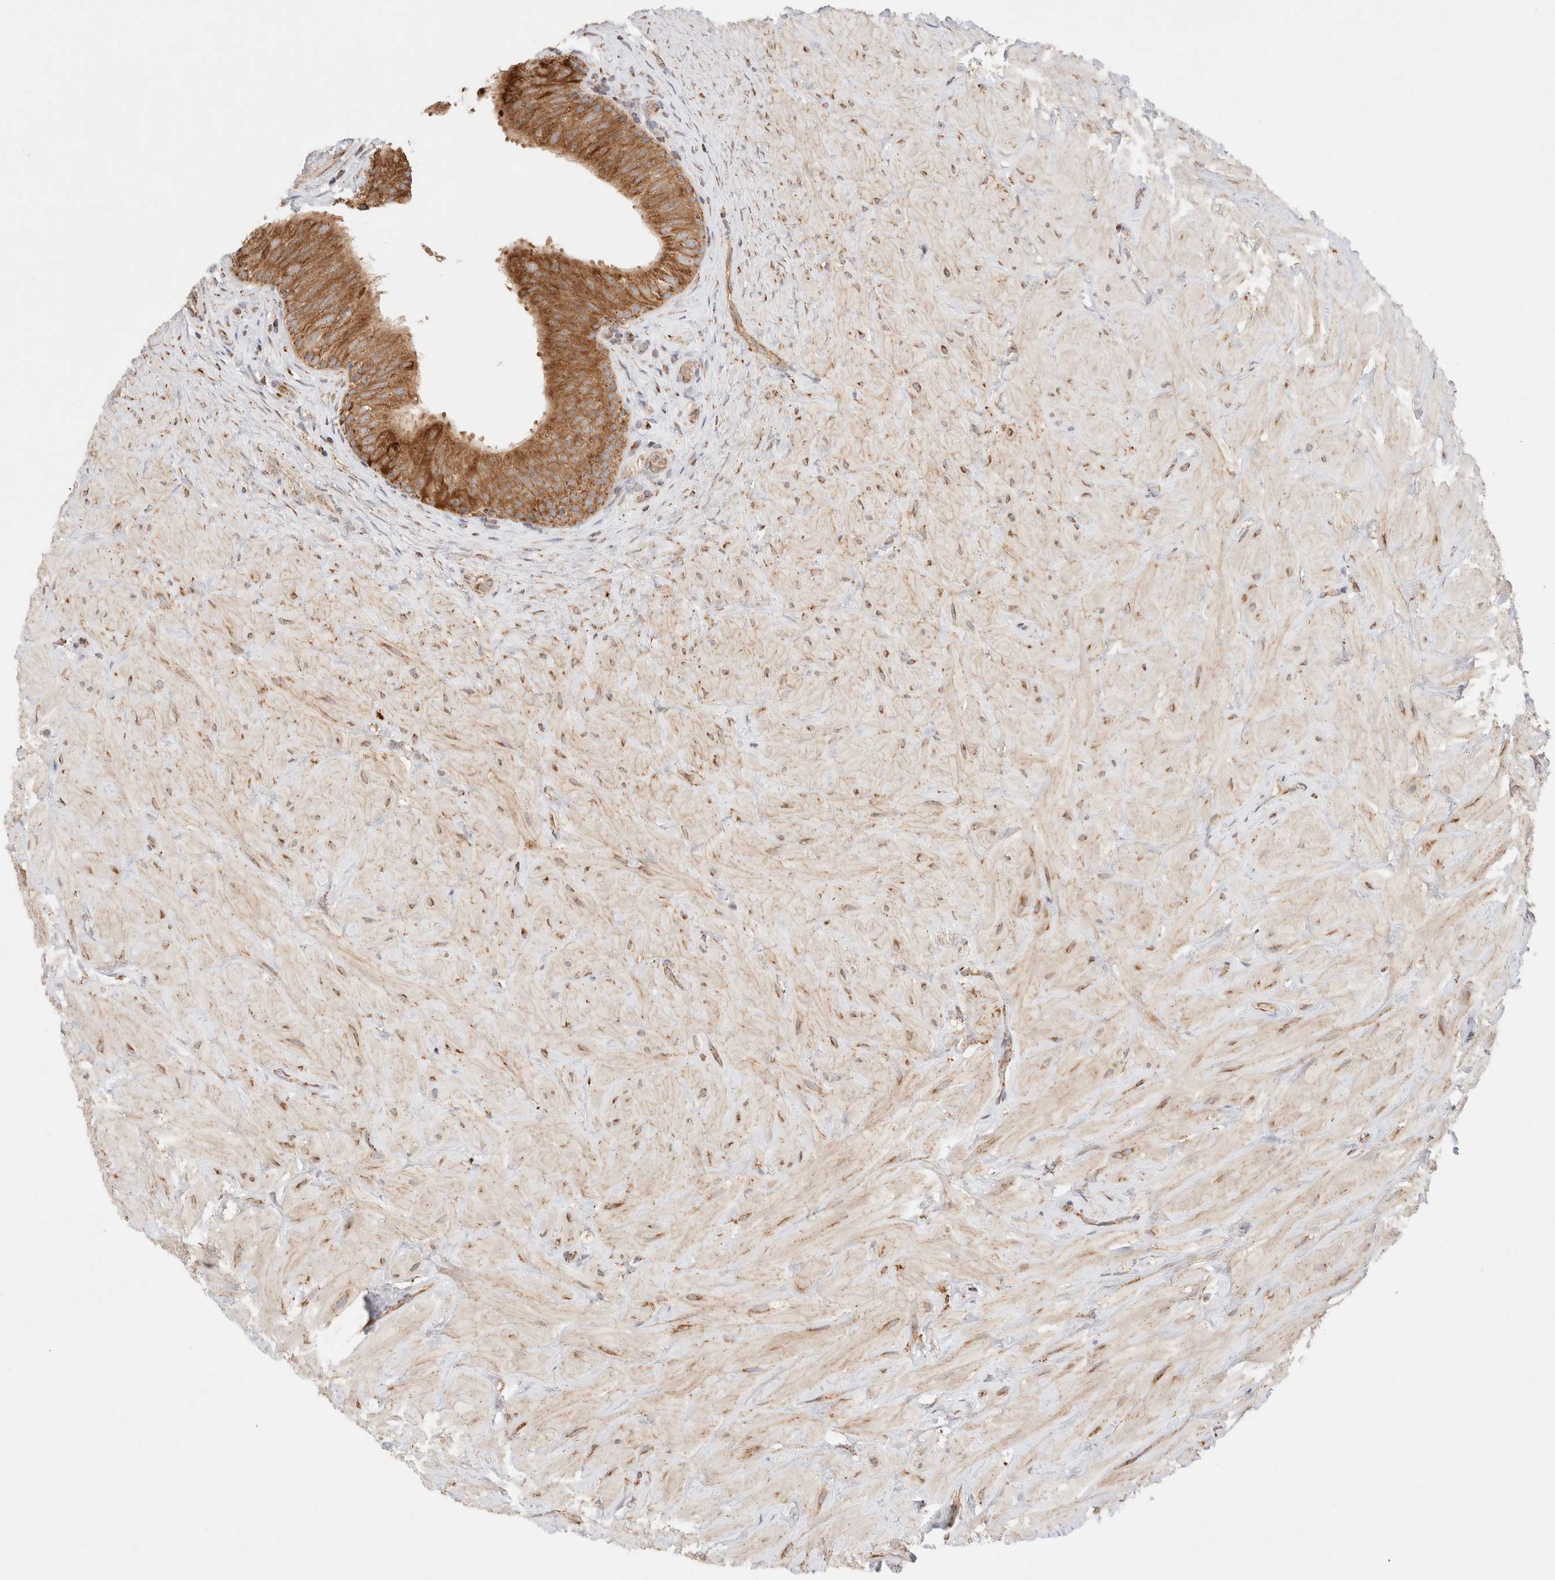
{"staining": {"intensity": "strong", "quantity": ">75%", "location": "cytoplasmic/membranous"}, "tissue": "epididymis", "cell_type": "Glandular cells", "image_type": "normal", "snomed": [{"axis": "morphology", "description": "Normal tissue, NOS"}, {"axis": "topography", "description": "Soft tissue"}, {"axis": "topography", "description": "Epididymis"}], "caption": "Immunohistochemical staining of normal epididymis reveals strong cytoplasmic/membranous protein positivity in about >75% of glandular cells. The protein of interest is shown in brown color, while the nuclei are stained blue.", "gene": "TMPPE", "patient": {"sex": "male", "age": 26}}